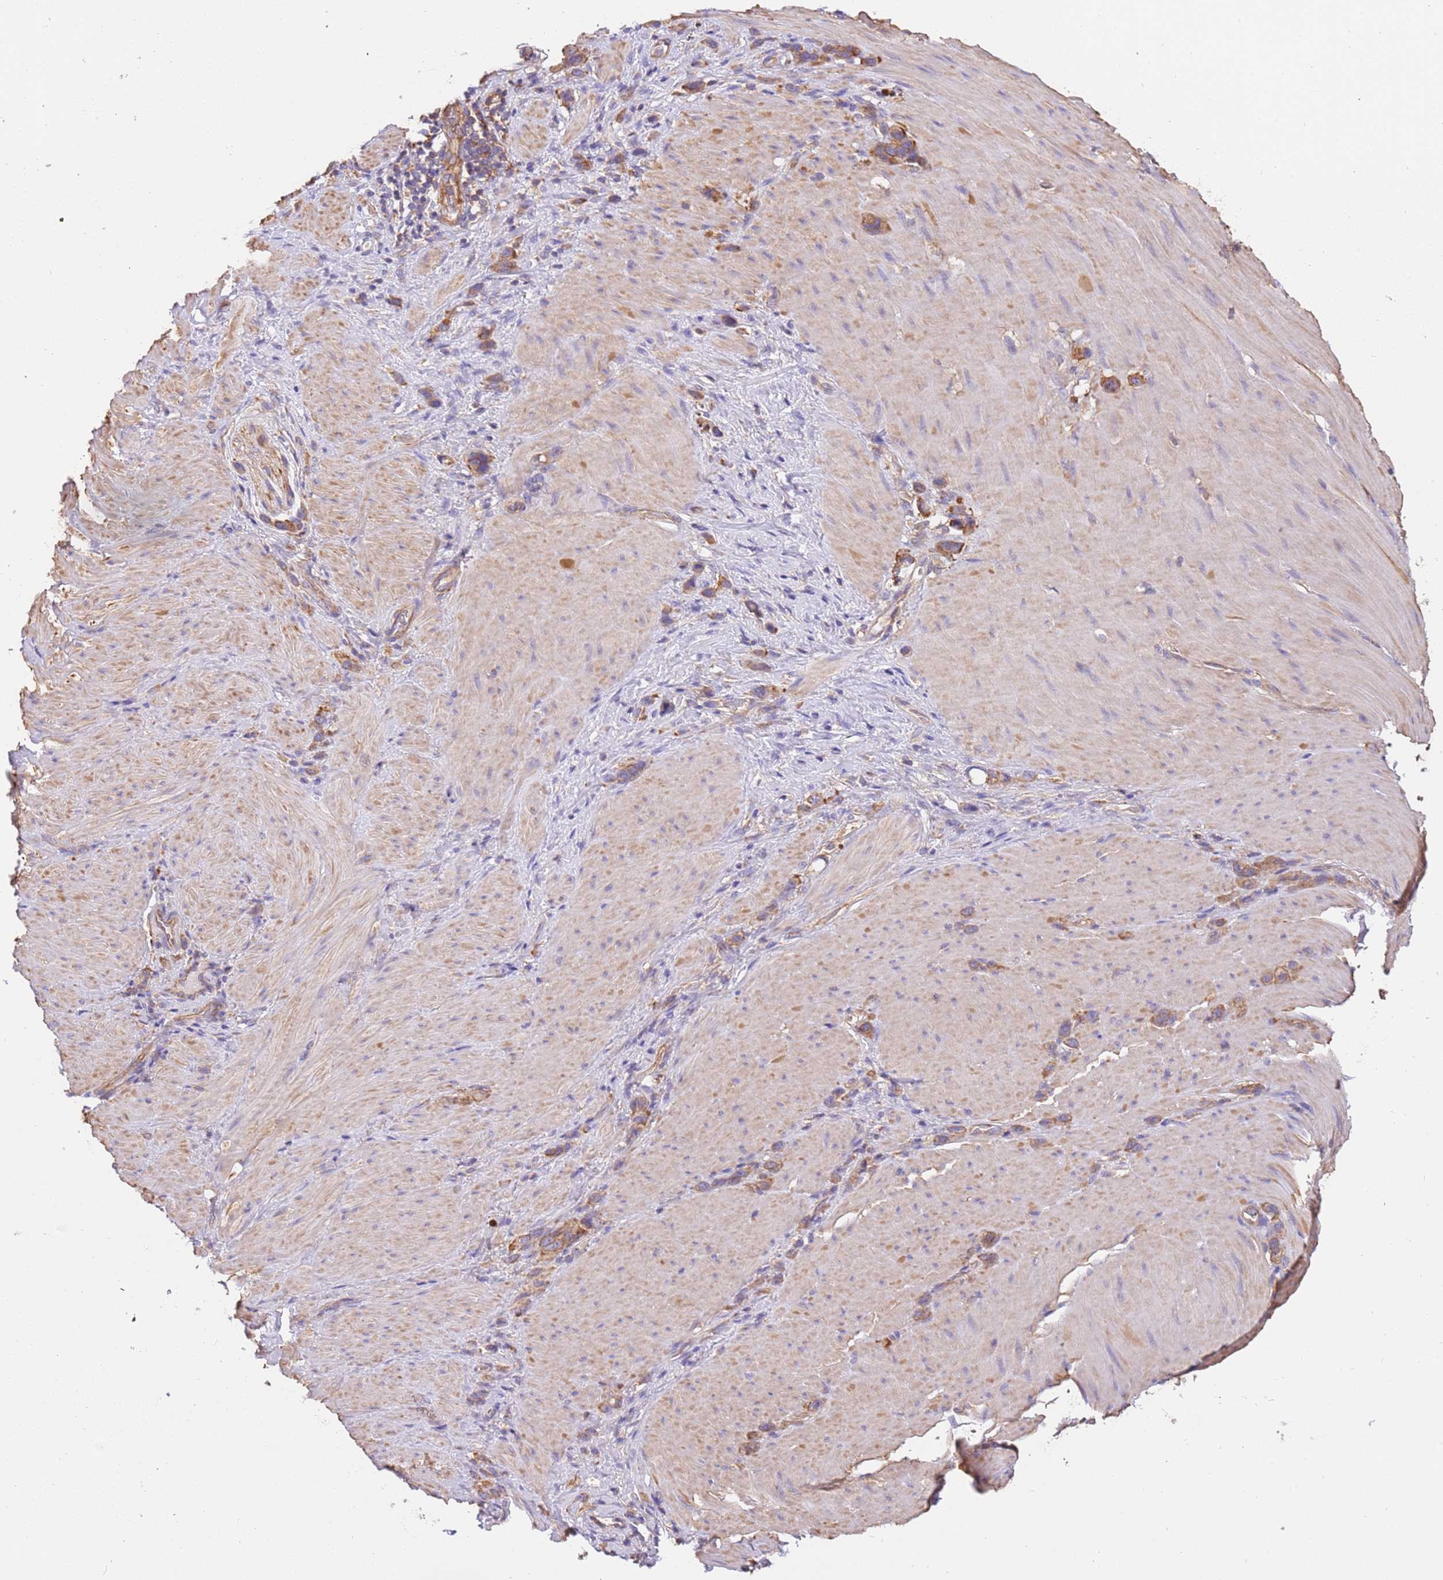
{"staining": {"intensity": "moderate", "quantity": ">75%", "location": "cytoplasmic/membranous"}, "tissue": "stomach cancer", "cell_type": "Tumor cells", "image_type": "cancer", "snomed": [{"axis": "morphology", "description": "Adenocarcinoma, NOS"}, {"axis": "topography", "description": "Stomach"}], "caption": "Human stomach cancer (adenocarcinoma) stained for a protein (brown) exhibits moderate cytoplasmic/membranous positive positivity in approximately >75% of tumor cells.", "gene": "NAALADL1", "patient": {"sex": "female", "age": 65}}